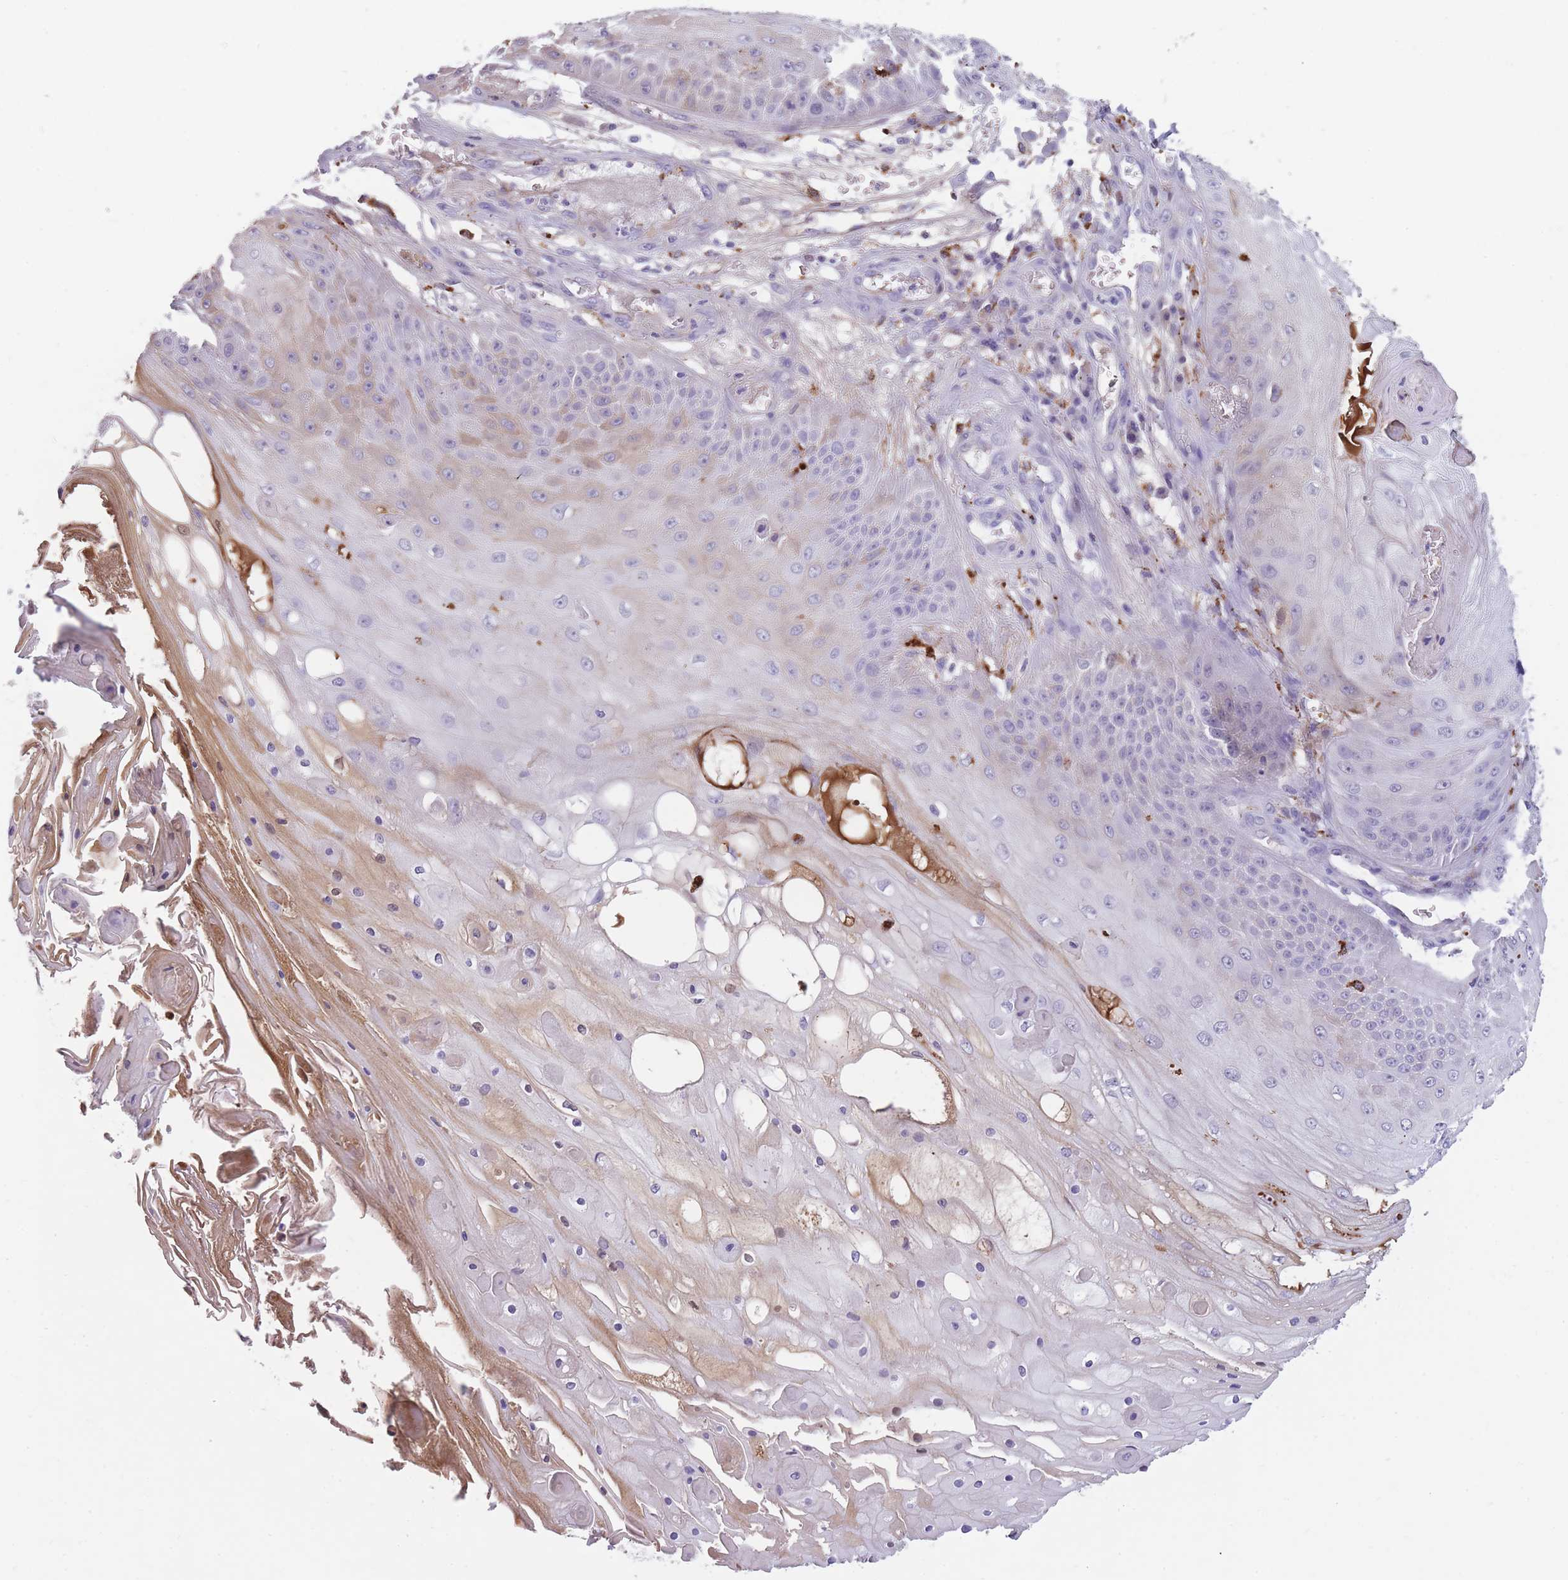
{"staining": {"intensity": "weak", "quantity": "<25%", "location": "cytoplasmic/membranous"}, "tissue": "skin cancer", "cell_type": "Tumor cells", "image_type": "cancer", "snomed": [{"axis": "morphology", "description": "Squamous cell carcinoma, NOS"}, {"axis": "topography", "description": "Skin"}], "caption": "IHC micrograph of human skin cancer stained for a protein (brown), which exhibits no positivity in tumor cells.", "gene": "GNAT1", "patient": {"sex": "male", "age": 70}}